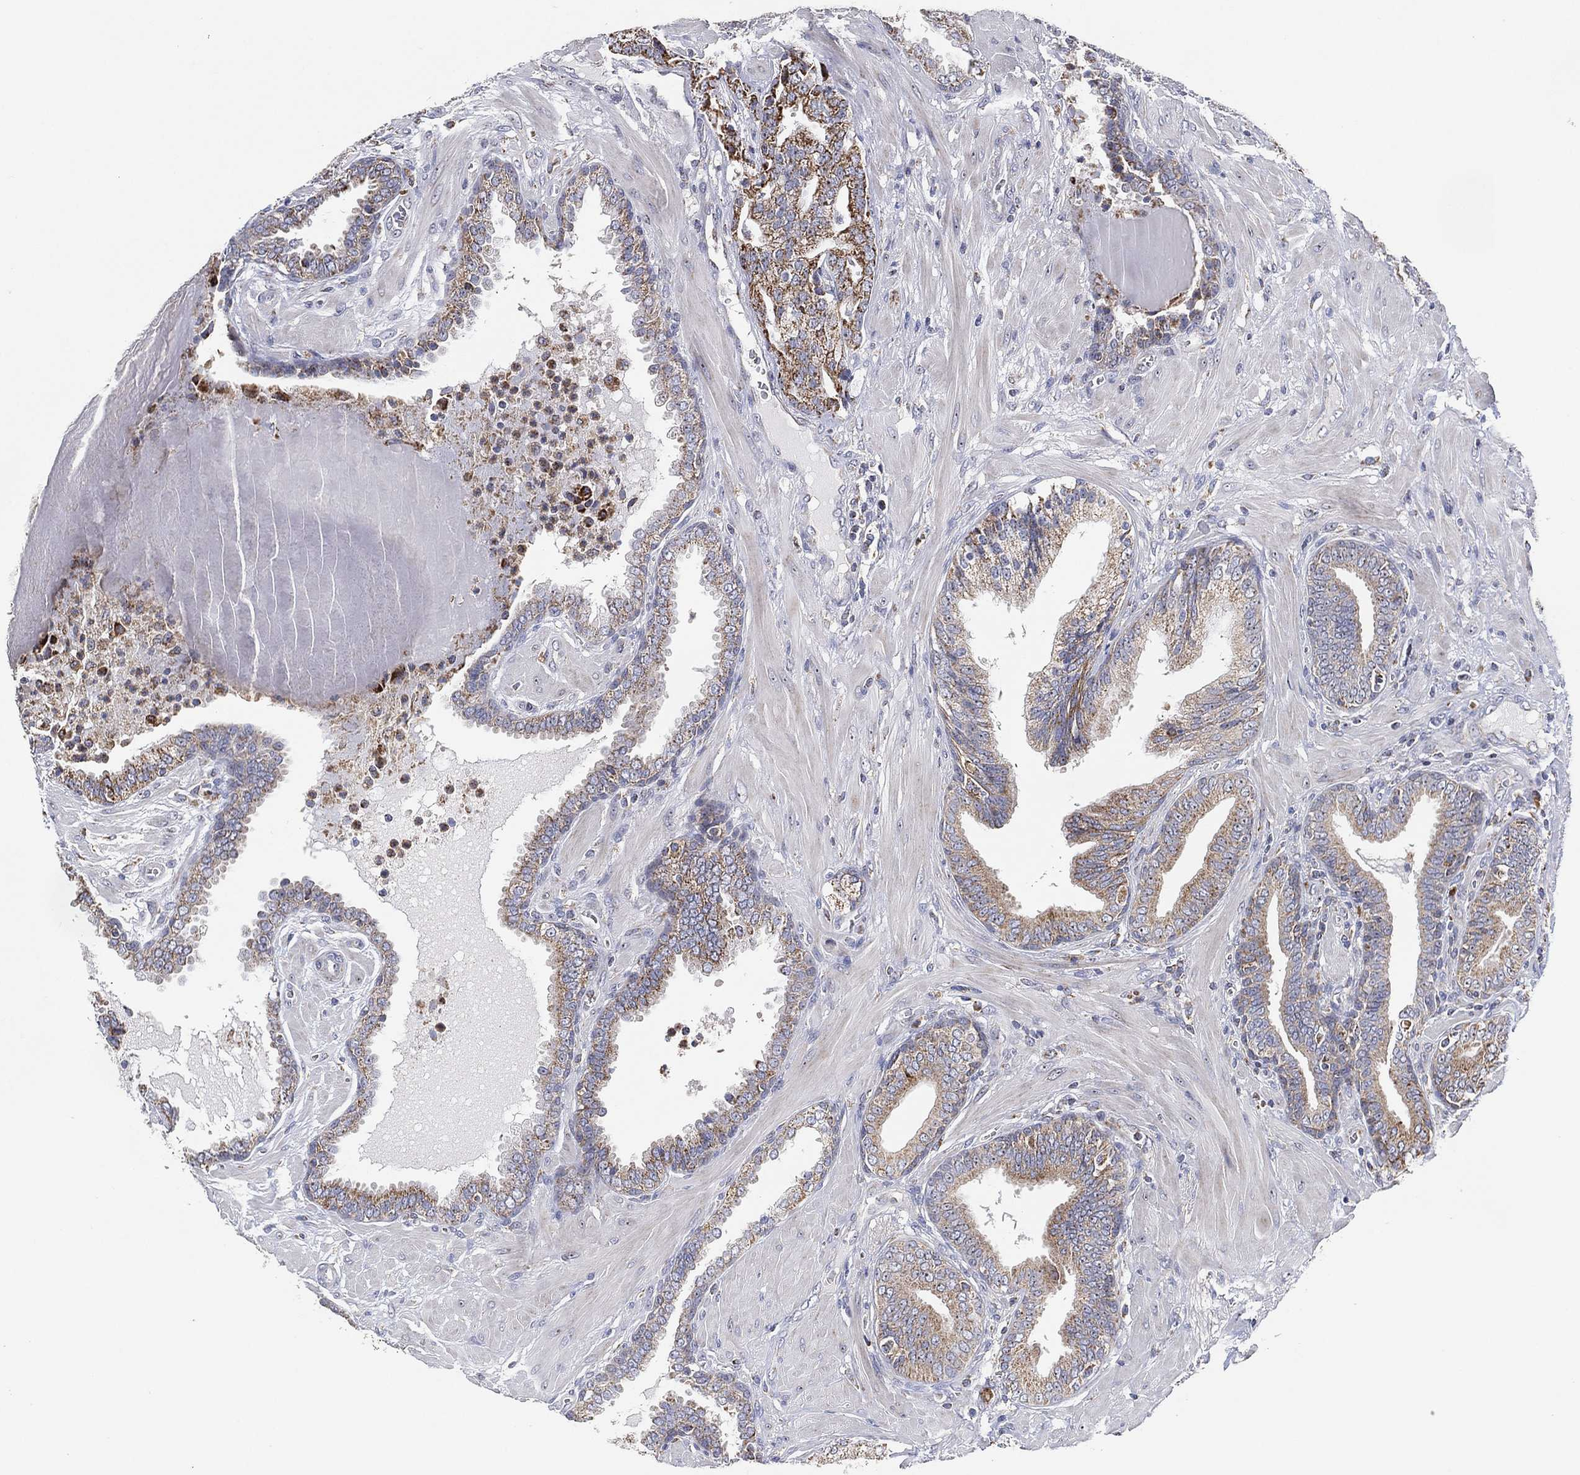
{"staining": {"intensity": "moderate", "quantity": "25%-75%", "location": "cytoplasmic/membranous"}, "tissue": "prostate cancer", "cell_type": "Tumor cells", "image_type": "cancer", "snomed": [{"axis": "morphology", "description": "Adenocarcinoma, NOS"}, {"axis": "topography", "description": "Prostate"}], "caption": "IHC micrograph of neoplastic tissue: human prostate cancer (adenocarcinoma) stained using immunohistochemistry (IHC) demonstrates medium levels of moderate protein expression localized specifically in the cytoplasmic/membranous of tumor cells, appearing as a cytoplasmic/membranous brown color.", "gene": "GCAT", "patient": {"sex": "male", "age": 57}}